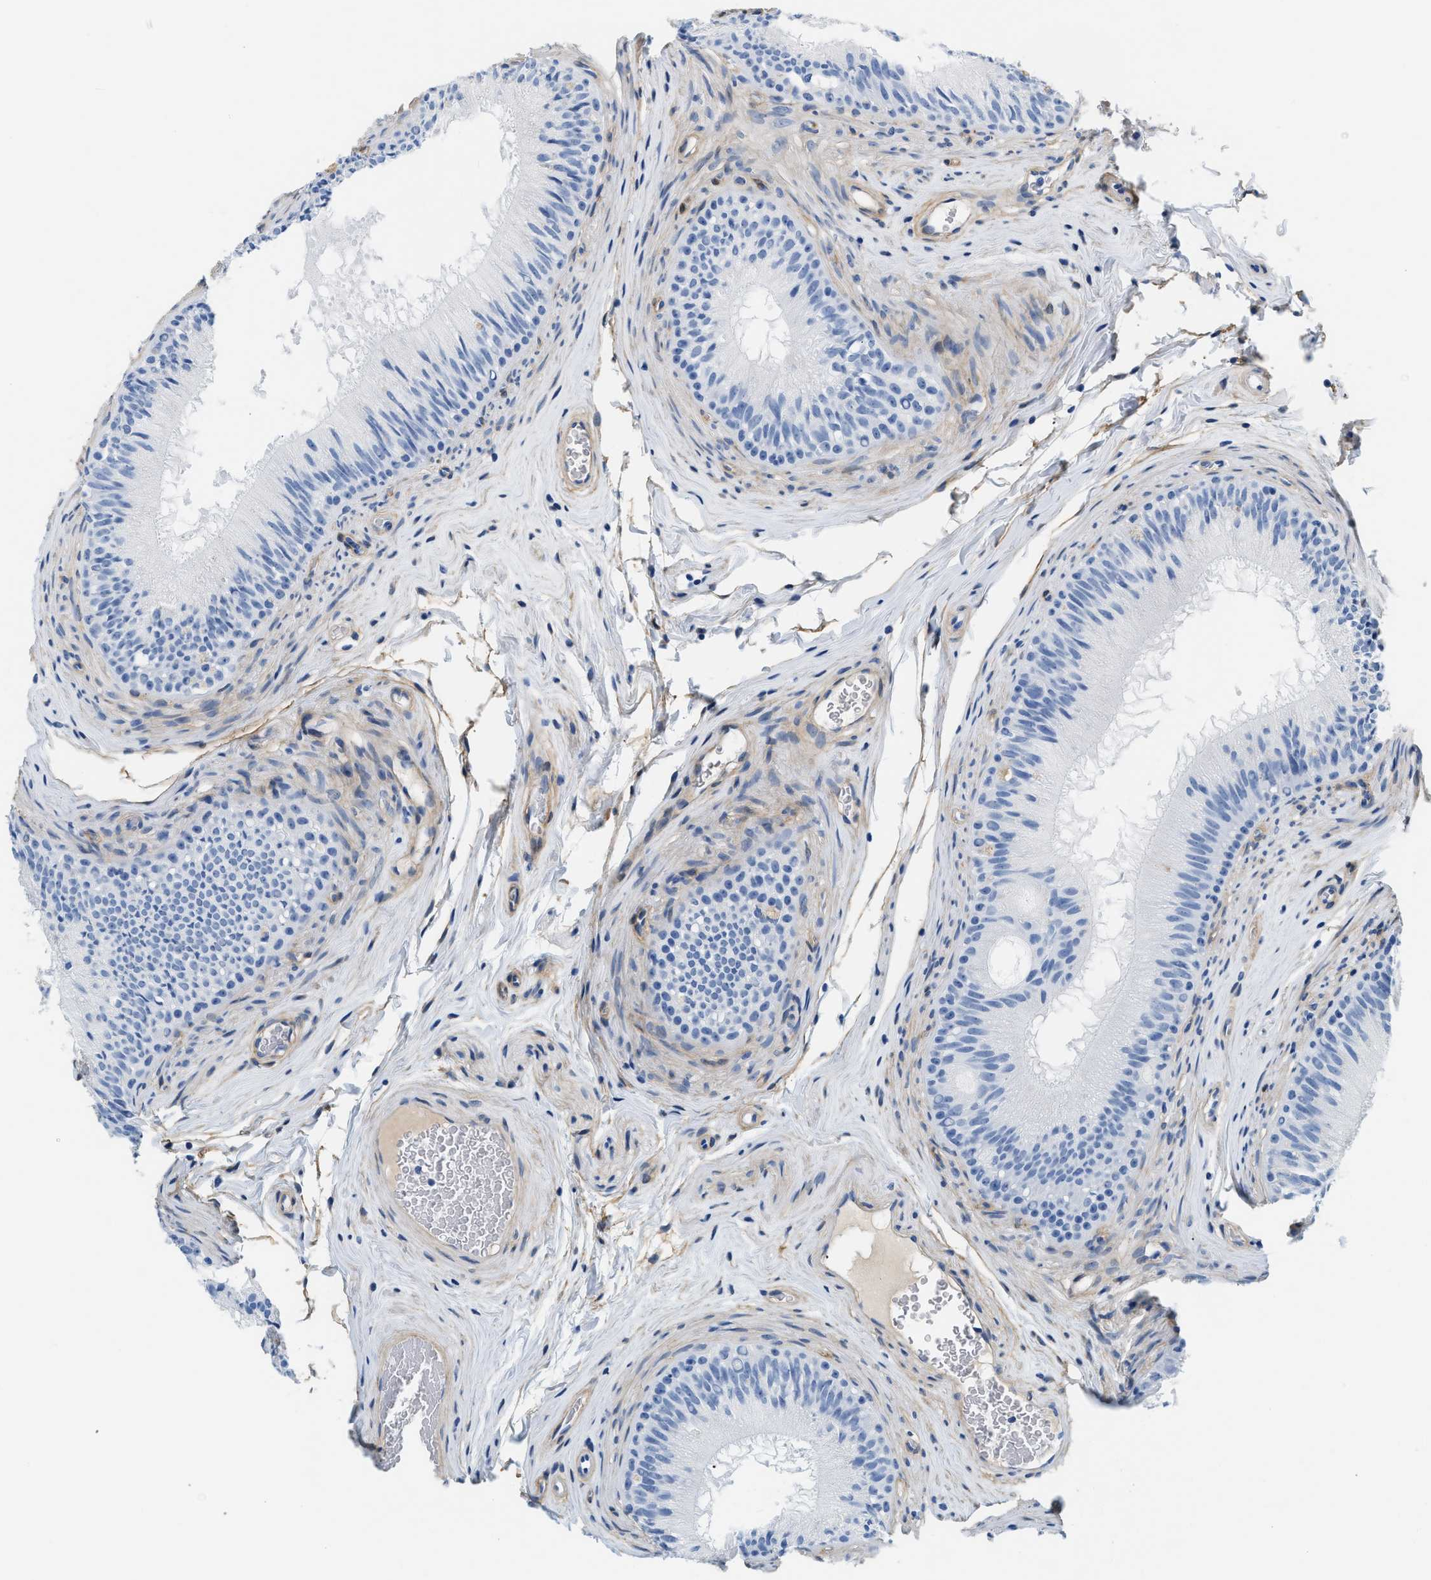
{"staining": {"intensity": "negative", "quantity": "none", "location": "none"}, "tissue": "epididymis", "cell_type": "Glandular cells", "image_type": "normal", "snomed": [{"axis": "morphology", "description": "Normal tissue, NOS"}, {"axis": "topography", "description": "Testis"}, {"axis": "topography", "description": "Epididymis"}], "caption": "IHC image of normal epididymis: human epididymis stained with DAB (3,3'-diaminobenzidine) reveals no significant protein expression in glandular cells. Brightfield microscopy of IHC stained with DAB (brown) and hematoxylin (blue), captured at high magnification.", "gene": "PDGFRB", "patient": {"sex": "male", "age": 36}}